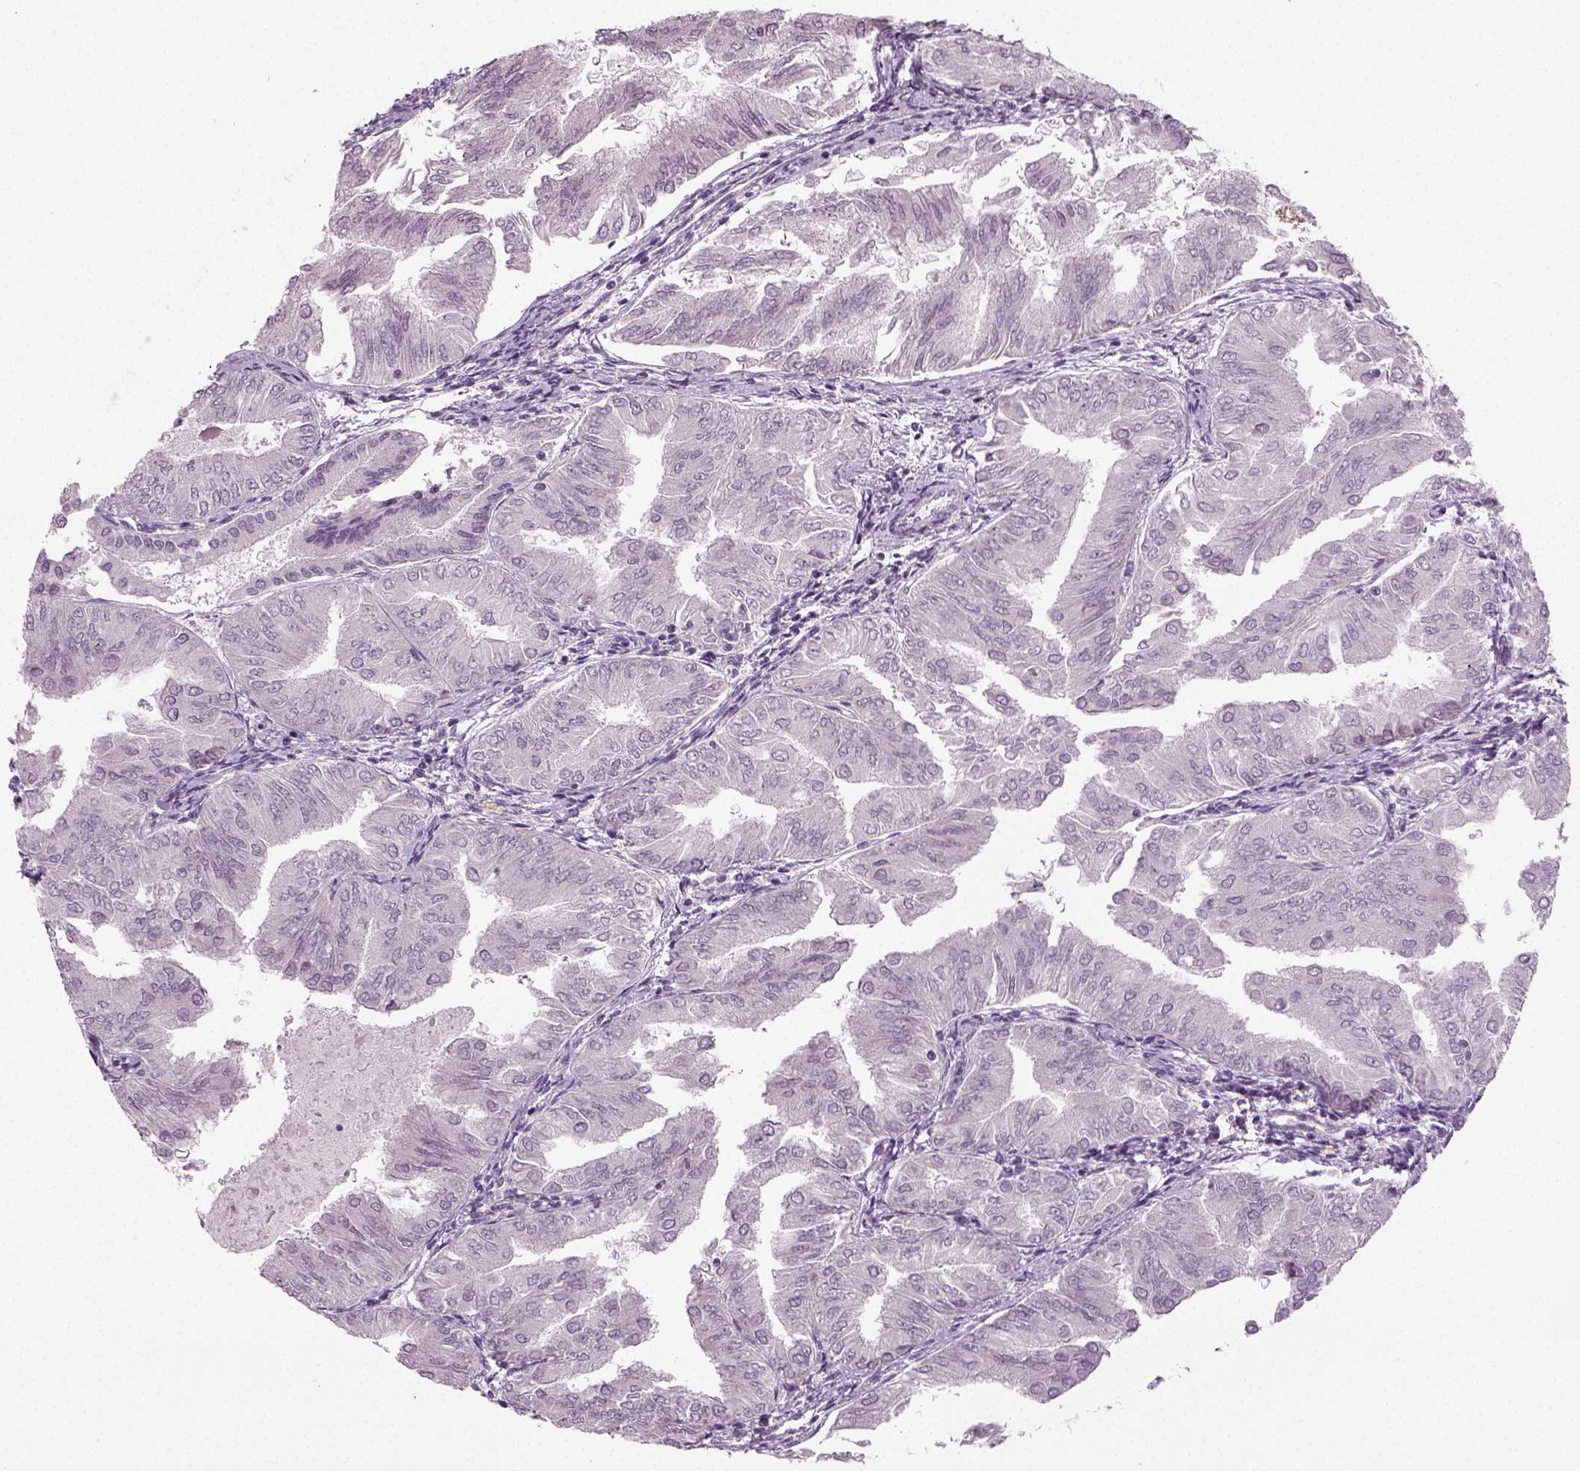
{"staining": {"intensity": "negative", "quantity": "none", "location": "none"}, "tissue": "endometrial cancer", "cell_type": "Tumor cells", "image_type": "cancer", "snomed": [{"axis": "morphology", "description": "Adenocarcinoma, NOS"}, {"axis": "topography", "description": "Endometrium"}], "caption": "Tumor cells show no significant protein expression in adenocarcinoma (endometrial). The staining was performed using DAB (3,3'-diaminobenzidine) to visualize the protein expression in brown, while the nuclei were stained in blue with hematoxylin (Magnification: 20x).", "gene": "SYNGAP1", "patient": {"sex": "female", "age": 53}}